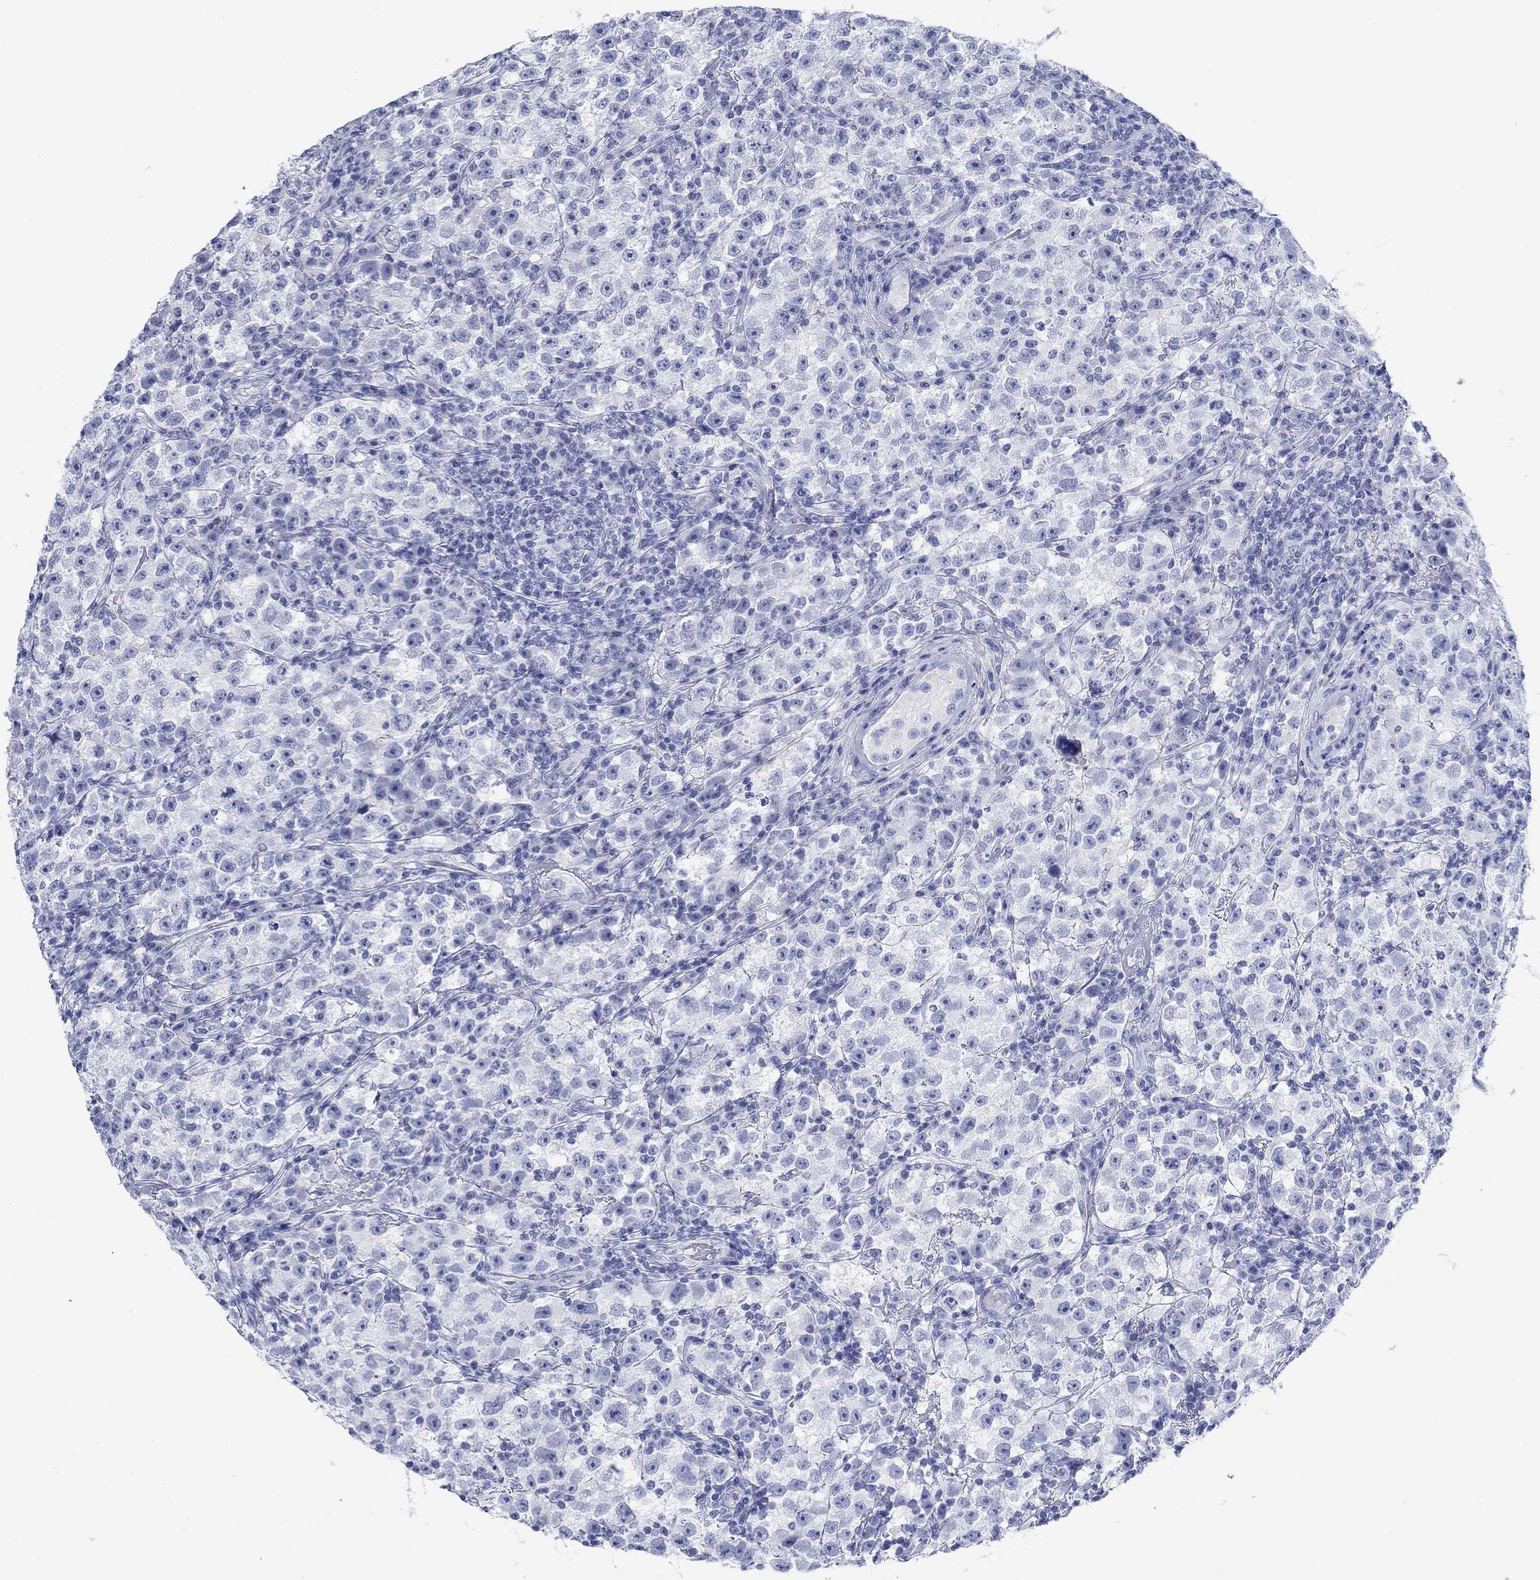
{"staining": {"intensity": "negative", "quantity": "none", "location": "none"}, "tissue": "testis cancer", "cell_type": "Tumor cells", "image_type": "cancer", "snomed": [{"axis": "morphology", "description": "Seminoma, NOS"}, {"axis": "topography", "description": "Testis"}], "caption": "This is an immunohistochemistry micrograph of human testis cancer (seminoma). There is no expression in tumor cells.", "gene": "PDYN", "patient": {"sex": "male", "age": 22}}